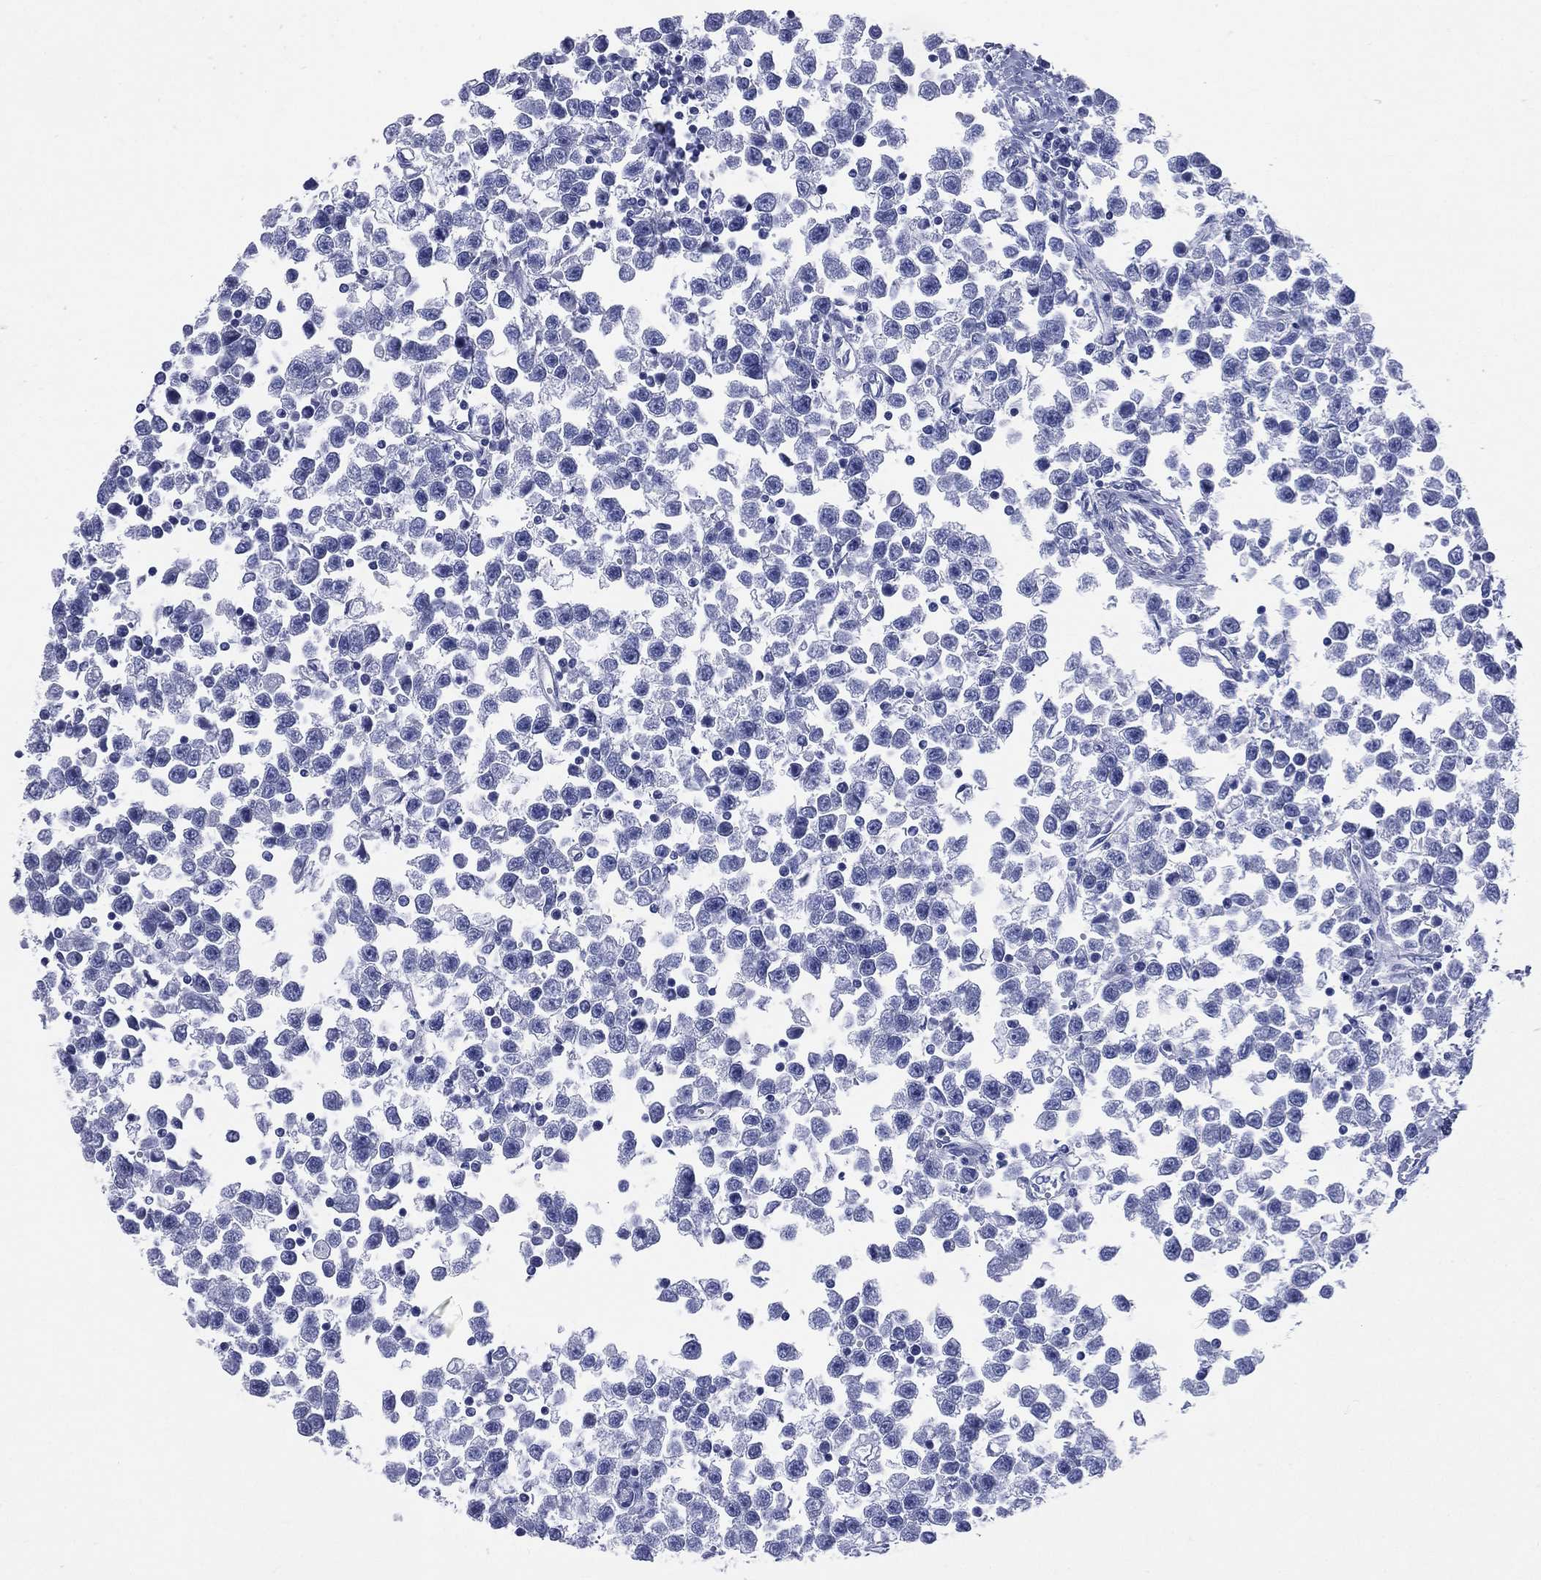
{"staining": {"intensity": "negative", "quantity": "none", "location": "none"}, "tissue": "testis cancer", "cell_type": "Tumor cells", "image_type": "cancer", "snomed": [{"axis": "morphology", "description": "Seminoma, NOS"}, {"axis": "topography", "description": "Testis"}], "caption": "A photomicrograph of testis seminoma stained for a protein demonstrates no brown staining in tumor cells. Brightfield microscopy of immunohistochemistry (IHC) stained with DAB (brown) and hematoxylin (blue), captured at high magnification.", "gene": "SYP", "patient": {"sex": "male", "age": 34}}